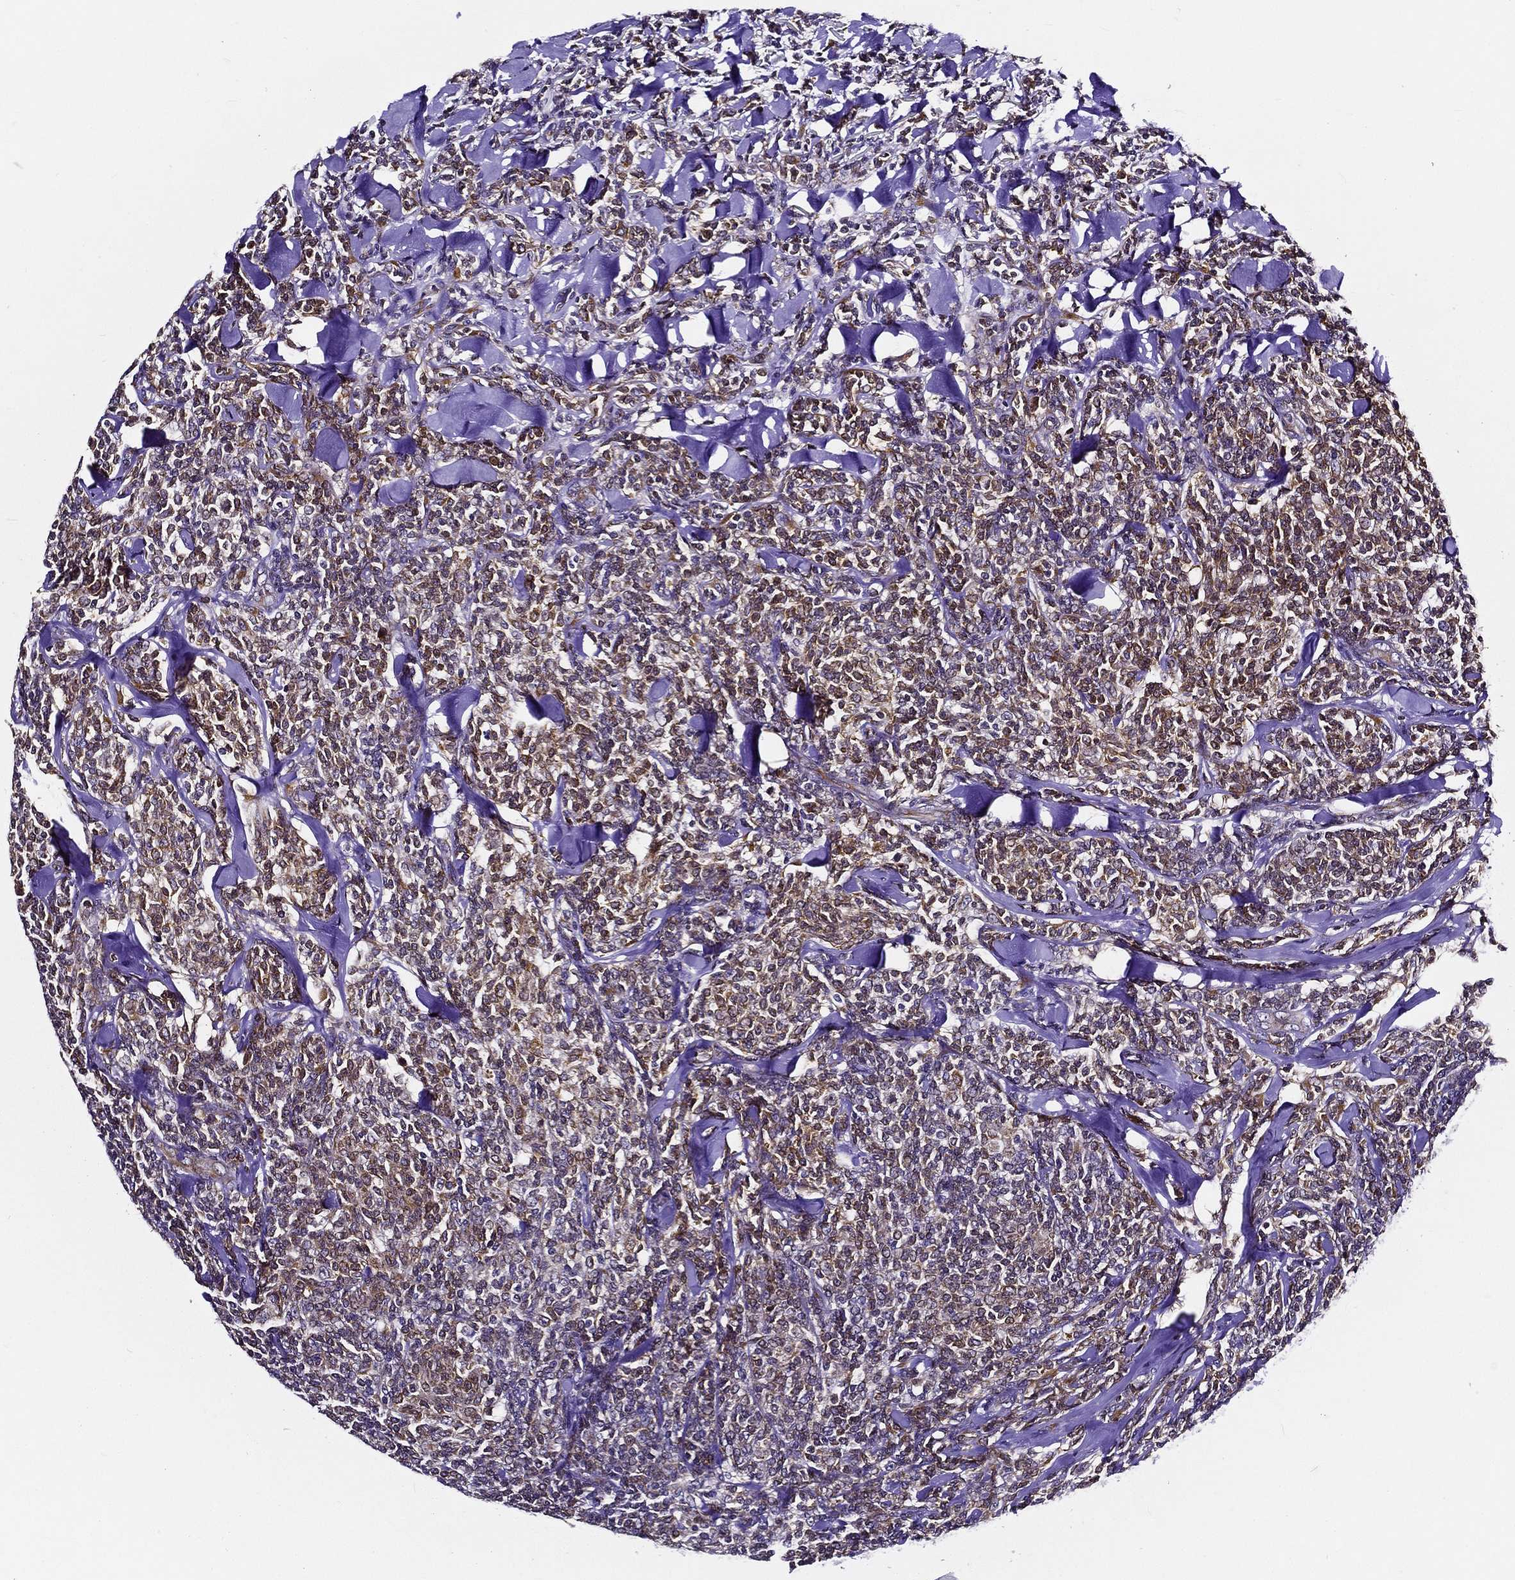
{"staining": {"intensity": "moderate", "quantity": "<25%", "location": "cytoplasmic/membranous,nuclear"}, "tissue": "lymphoma", "cell_type": "Tumor cells", "image_type": "cancer", "snomed": [{"axis": "morphology", "description": "Malignant lymphoma, non-Hodgkin's type, Low grade"}, {"axis": "topography", "description": "Lymph node"}], "caption": "Moderate cytoplasmic/membranous and nuclear positivity for a protein is present in about <25% of tumor cells of low-grade malignant lymphoma, non-Hodgkin's type using IHC.", "gene": "TICAM1", "patient": {"sex": "female", "age": 56}}